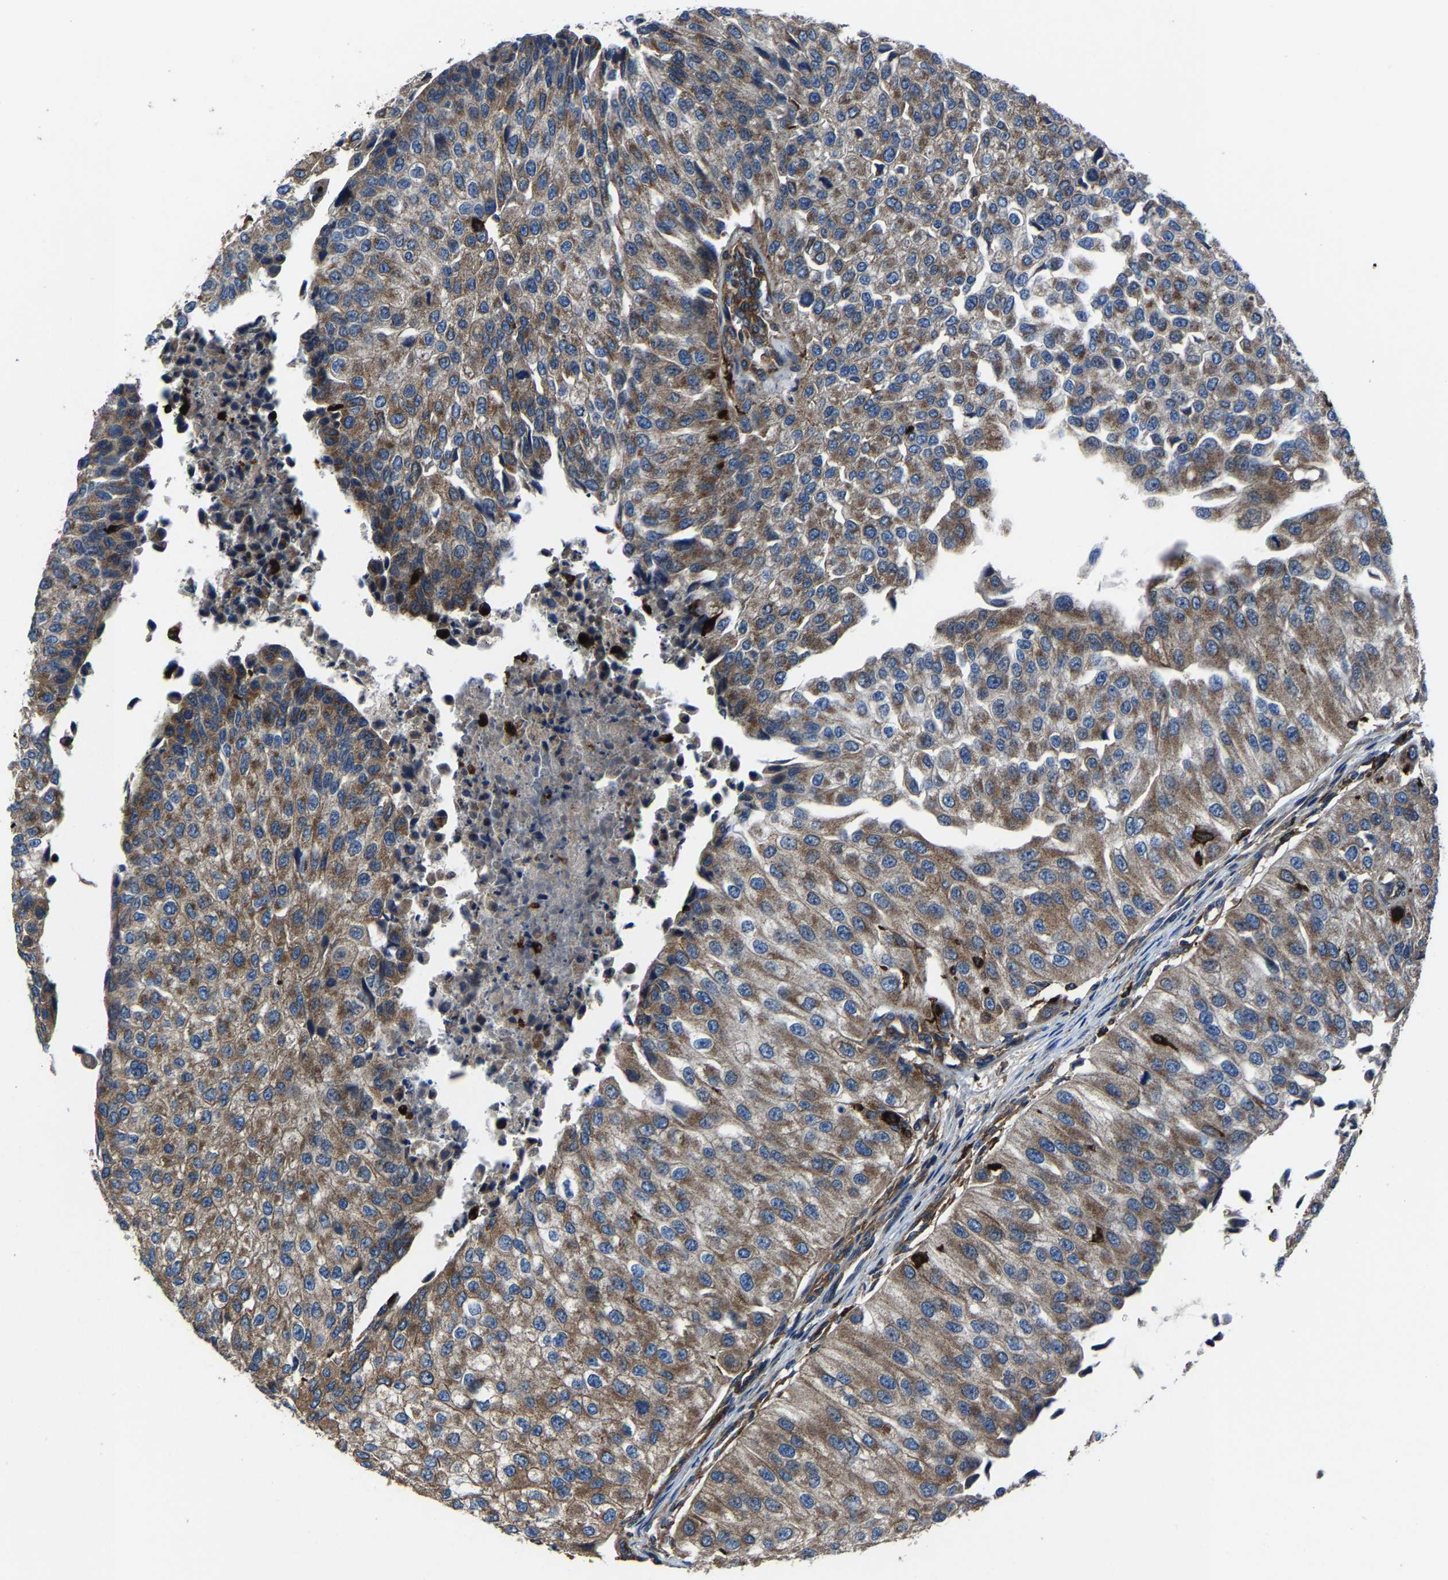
{"staining": {"intensity": "moderate", "quantity": ">75%", "location": "cytoplasmic/membranous"}, "tissue": "urothelial cancer", "cell_type": "Tumor cells", "image_type": "cancer", "snomed": [{"axis": "morphology", "description": "Urothelial carcinoma, High grade"}, {"axis": "topography", "description": "Kidney"}, {"axis": "topography", "description": "Urinary bladder"}], "caption": "Tumor cells show medium levels of moderate cytoplasmic/membranous staining in about >75% of cells in human urothelial carcinoma (high-grade). (brown staining indicates protein expression, while blue staining denotes nuclei).", "gene": "KIAA1958", "patient": {"sex": "male", "age": 77}}